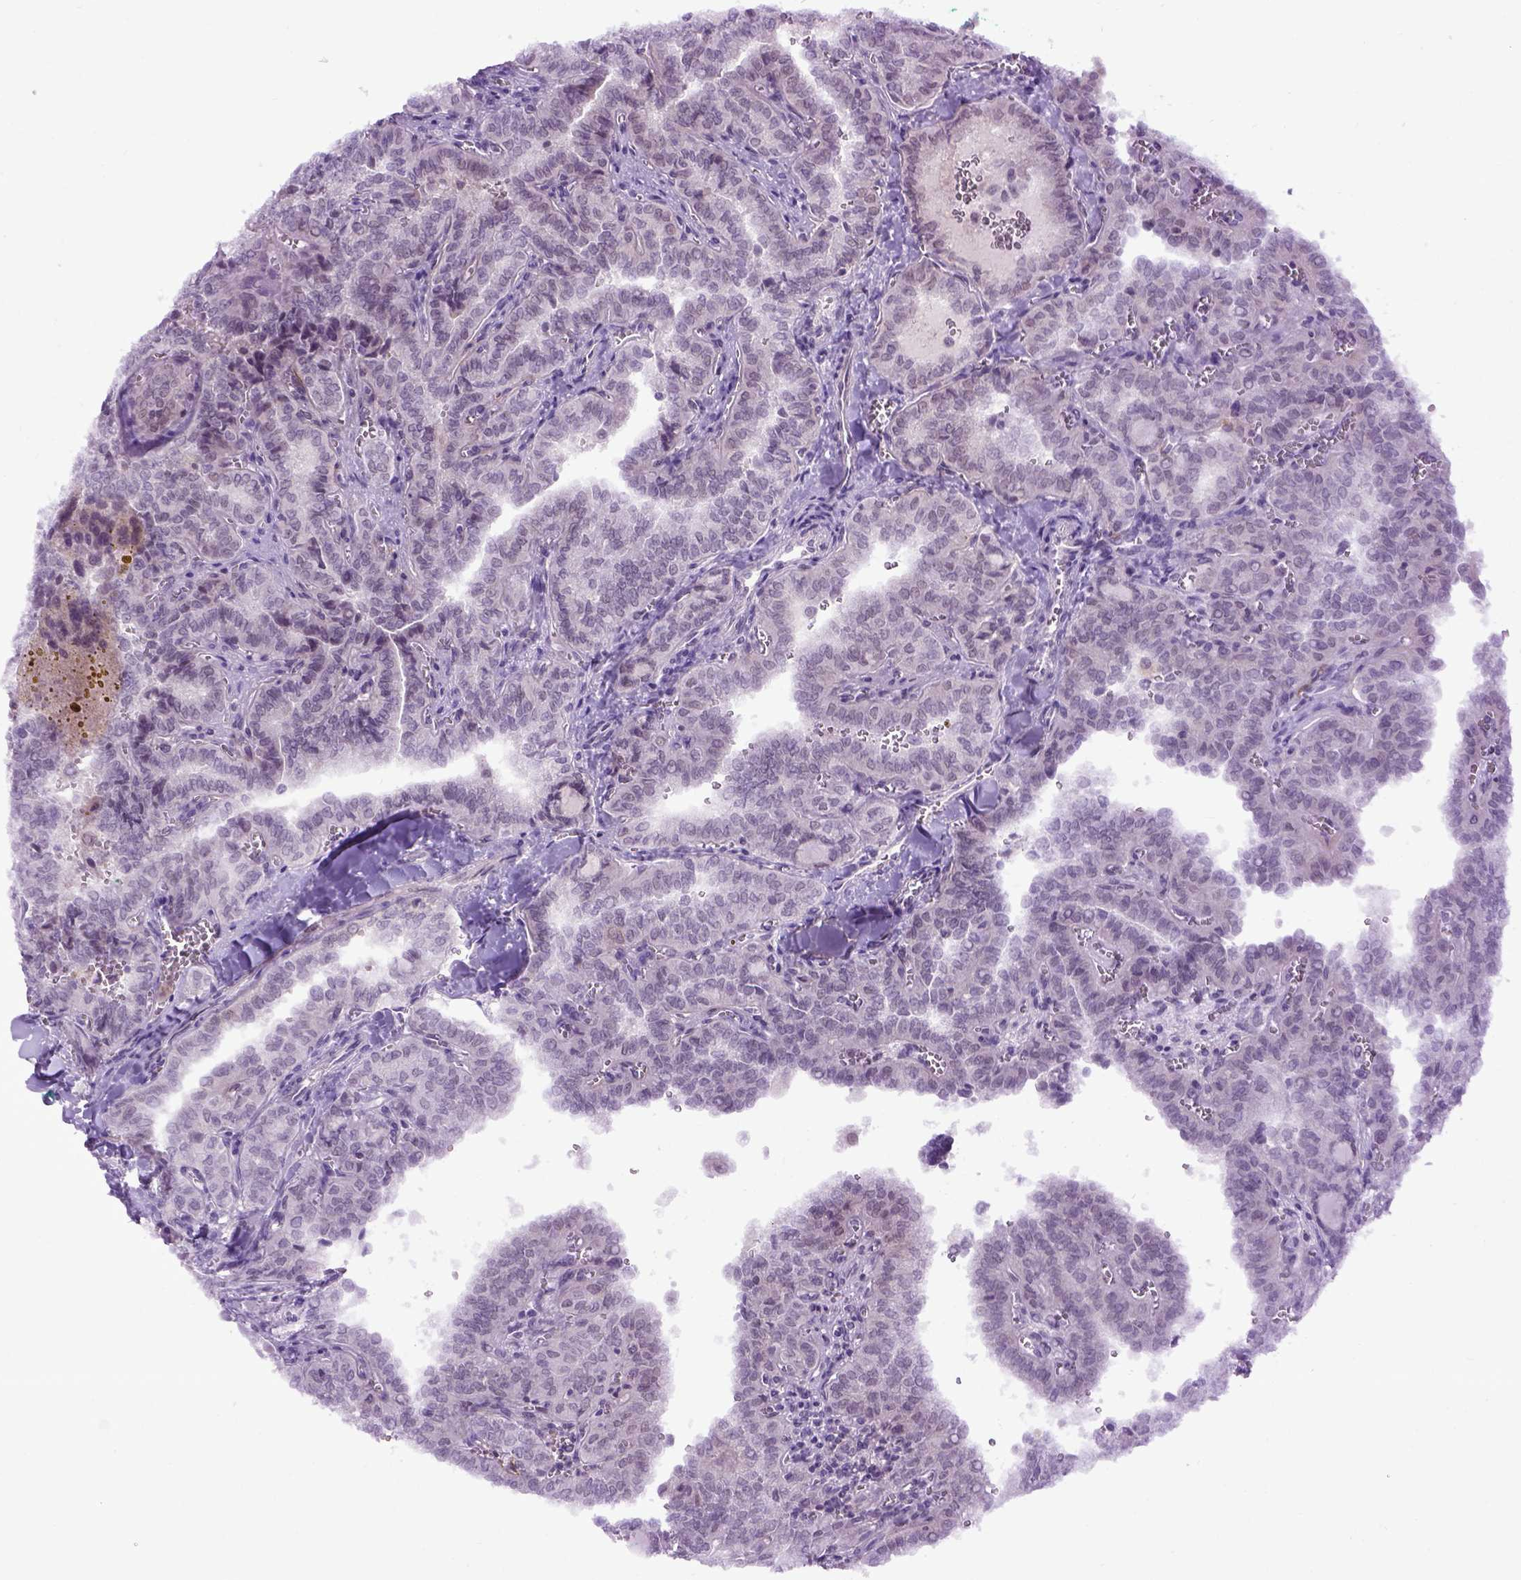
{"staining": {"intensity": "negative", "quantity": "none", "location": "none"}, "tissue": "thyroid cancer", "cell_type": "Tumor cells", "image_type": "cancer", "snomed": [{"axis": "morphology", "description": "Papillary adenocarcinoma, NOS"}, {"axis": "topography", "description": "Thyroid gland"}], "caption": "Tumor cells show no significant protein expression in thyroid cancer.", "gene": "EMILIN3", "patient": {"sex": "female", "age": 41}}